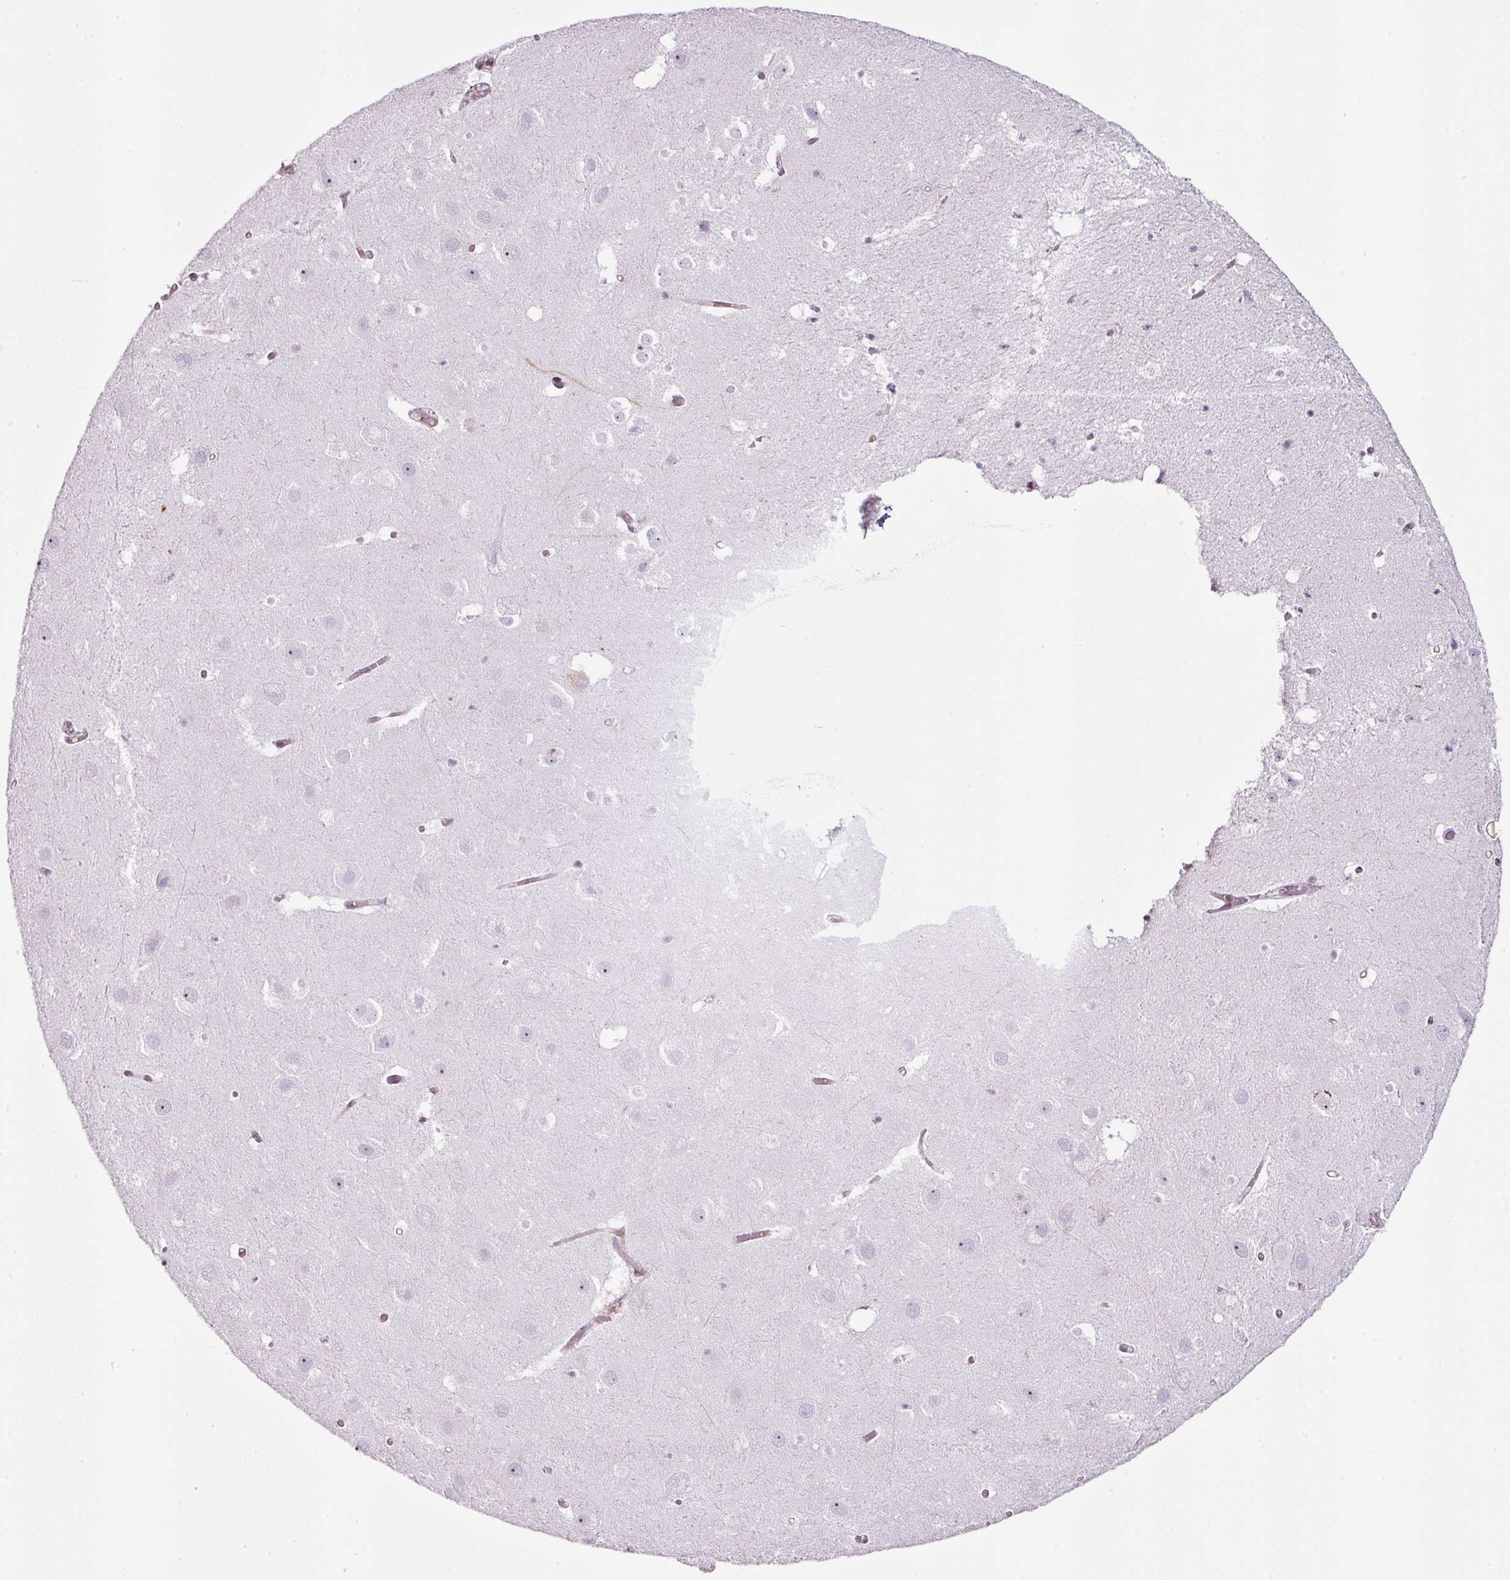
{"staining": {"intensity": "negative", "quantity": "none", "location": "none"}, "tissue": "hippocampus", "cell_type": "Glial cells", "image_type": "normal", "snomed": [{"axis": "morphology", "description": "Normal tissue, NOS"}, {"axis": "topography", "description": "Hippocampus"}], "caption": "A high-resolution histopathology image shows immunohistochemistry (IHC) staining of benign hippocampus, which exhibits no significant expression in glial cells.", "gene": "SCNM1", "patient": {"sex": "female", "age": 52}}